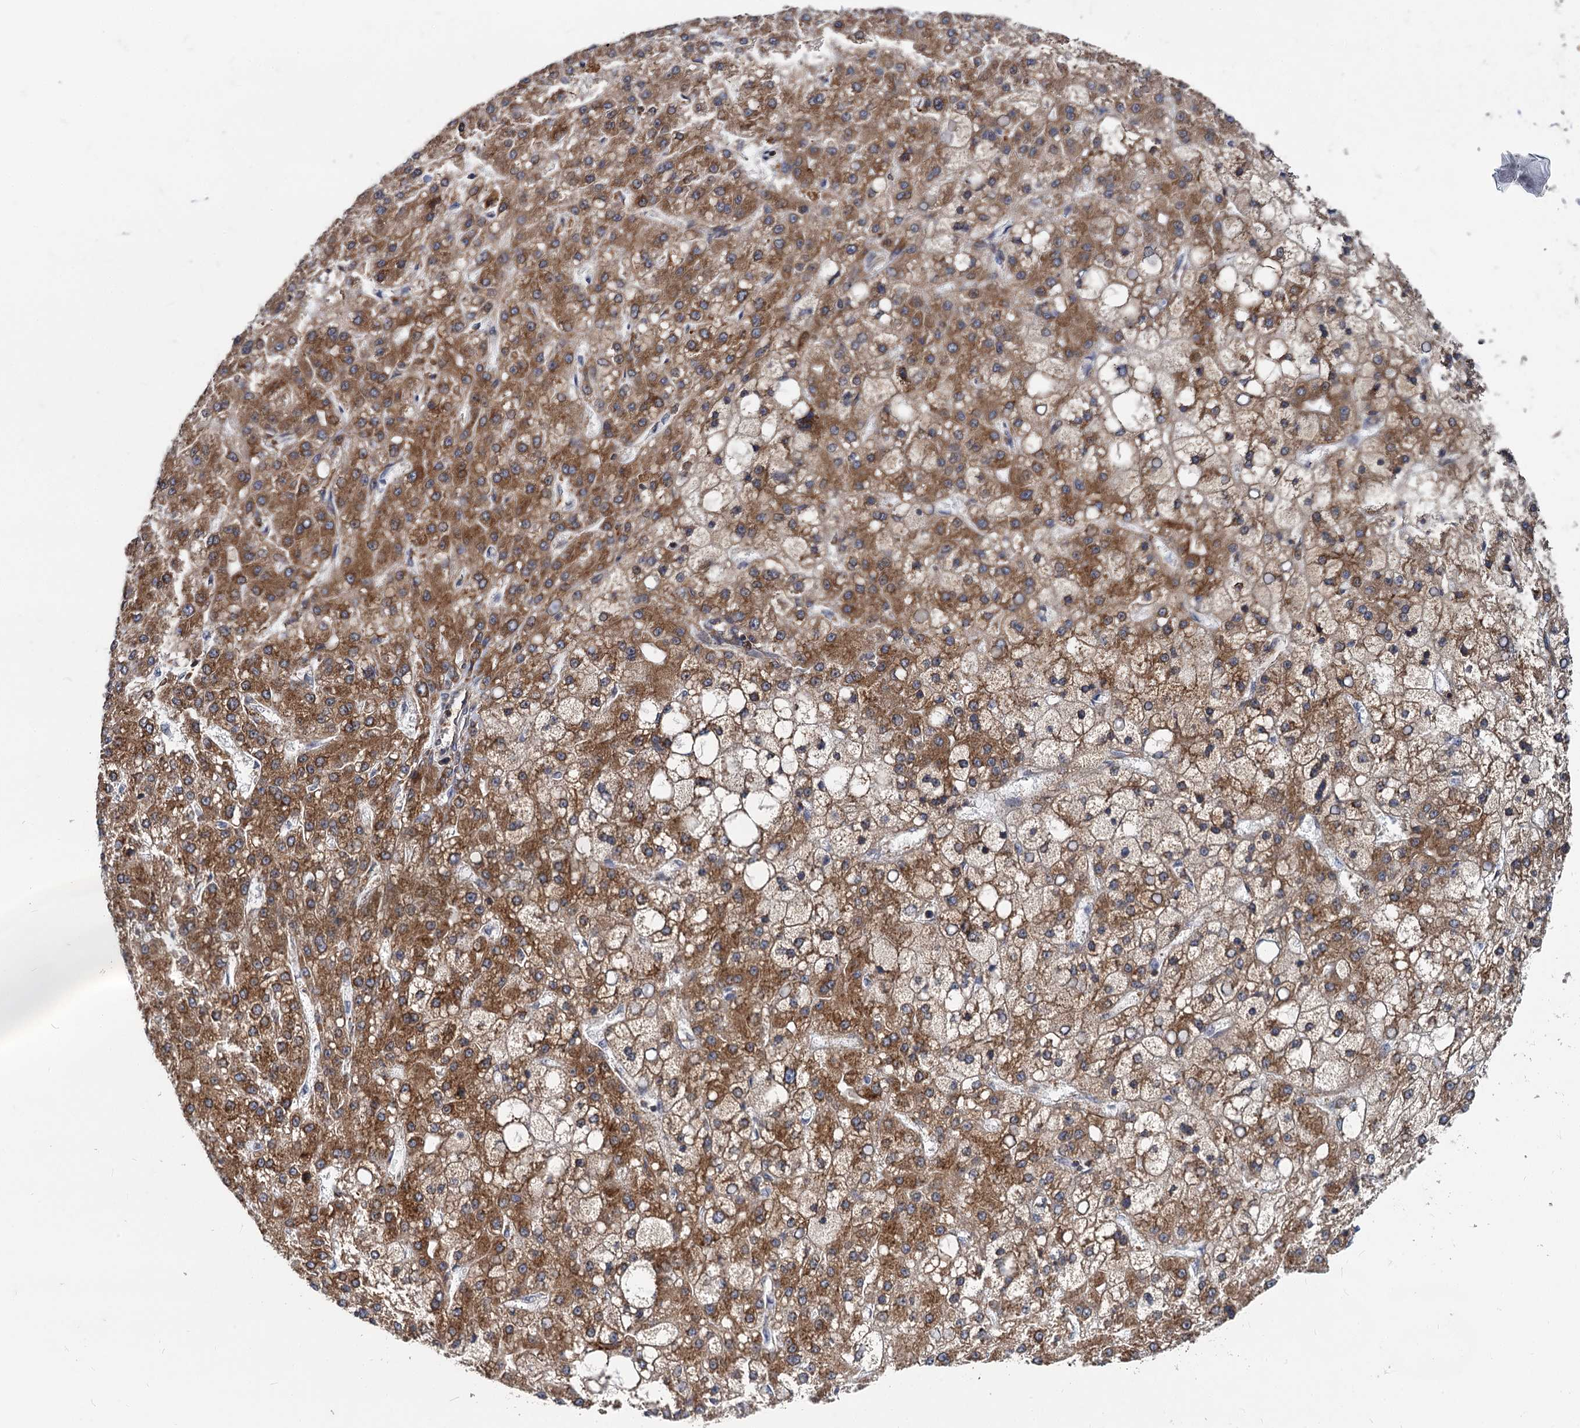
{"staining": {"intensity": "moderate", "quantity": ">75%", "location": "cytoplasmic/membranous"}, "tissue": "liver cancer", "cell_type": "Tumor cells", "image_type": "cancer", "snomed": [{"axis": "morphology", "description": "Carcinoma, Hepatocellular, NOS"}, {"axis": "topography", "description": "Liver"}], "caption": "Tumor cells show moderate cytoplasmic/membranous expression in approximately >75% of cells in liver hepatocellular carcinoma.", "gene": "STIM1", "patient": {"sex": "male", "age": 67}}